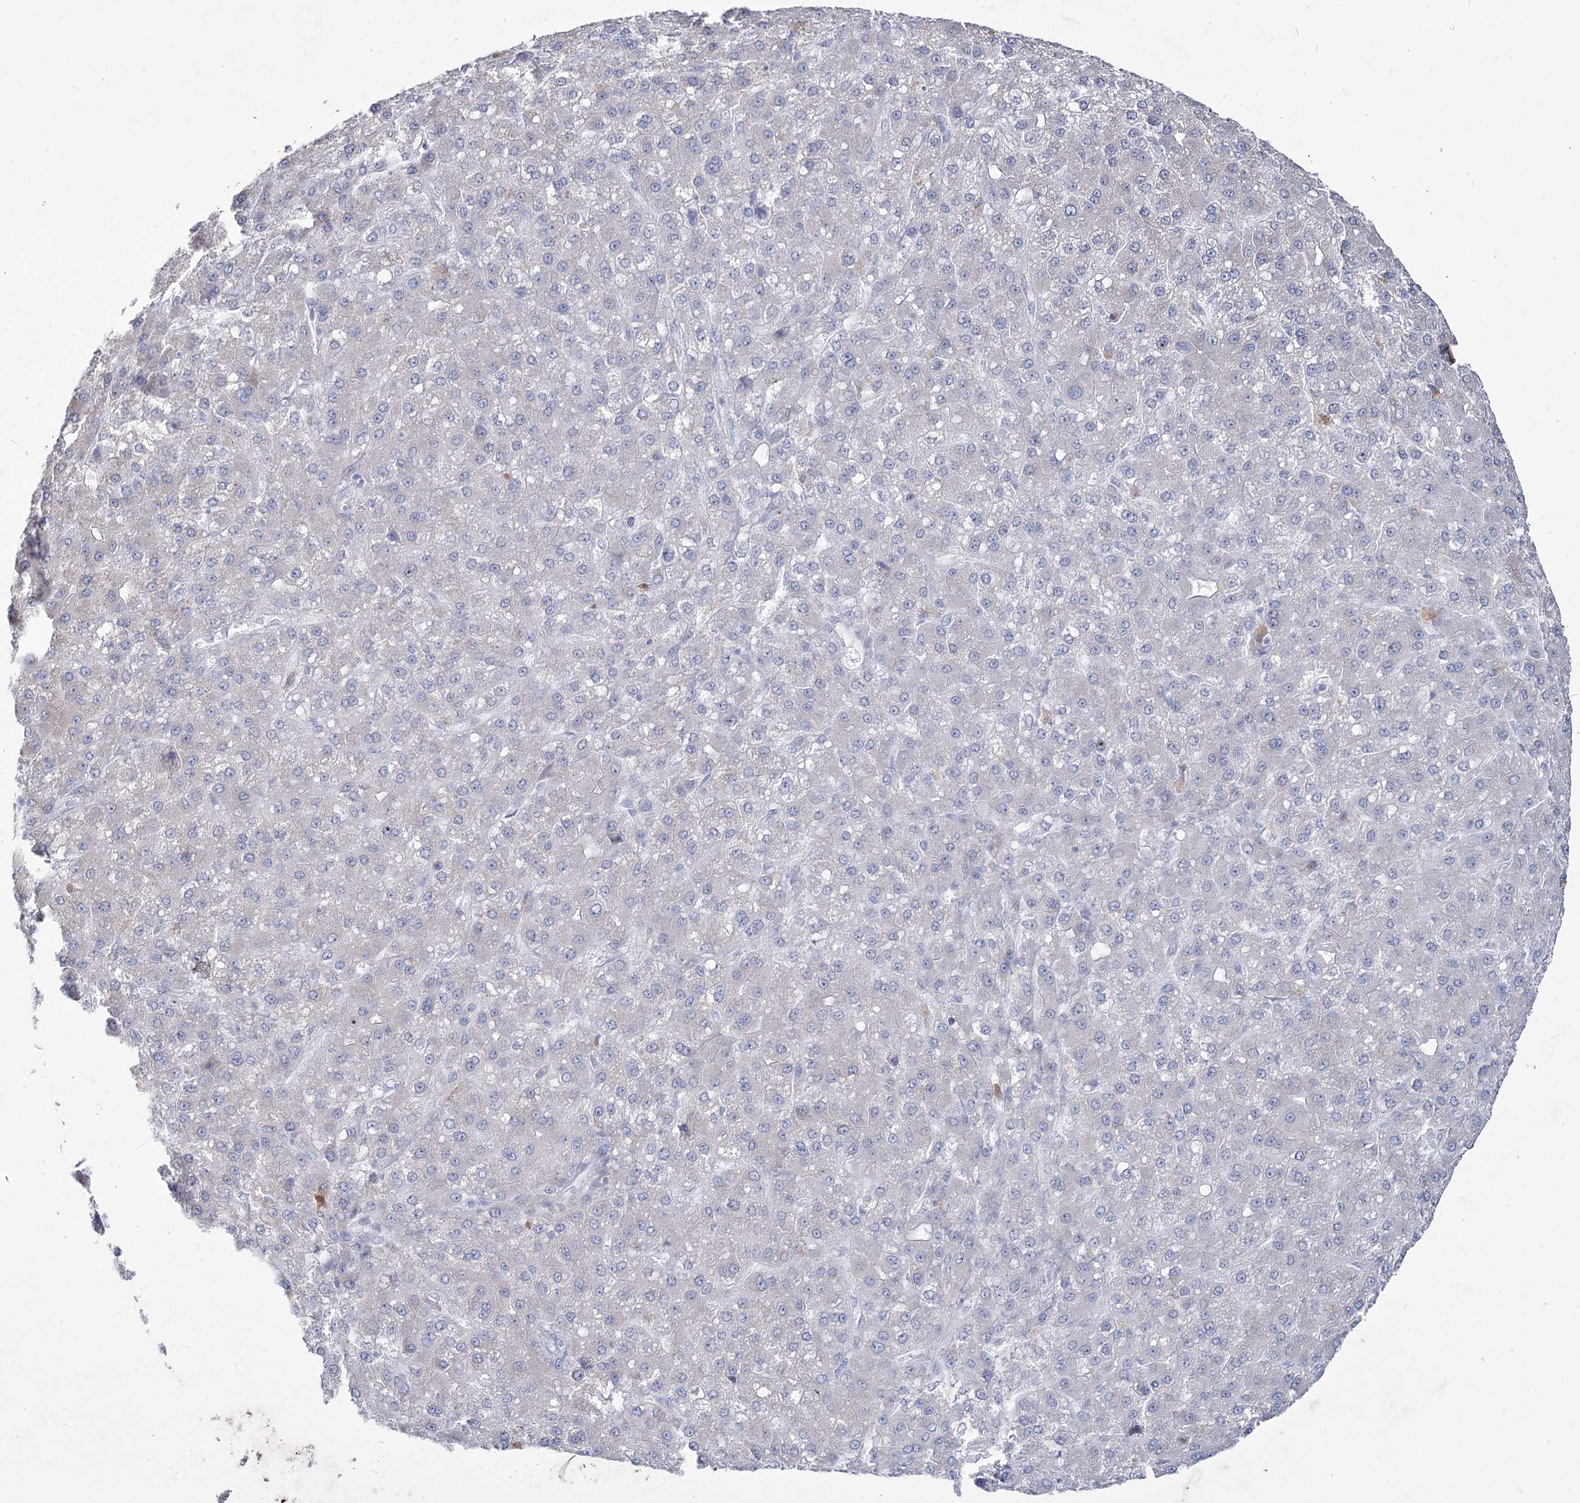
{"staining": {"intensity": "negative", "quantity": "none", "location": "none"}, "tissue": "liver cancer", "cell_type": "Tumor cells", "image_type": "cancer", "snomed": [{"axis": "morphology", "description": "Carcinoma, Hepatocellular, NOS"}, {"axis": "topography", "description": "Liver"}], "caption": "Immunohistochemical staining of hepatocellular carcinoma (liver) exhibits no significant positivity in tumor cells.", "gene": "NIPAL4", "patient": {"sex": "male", "age": 67}}